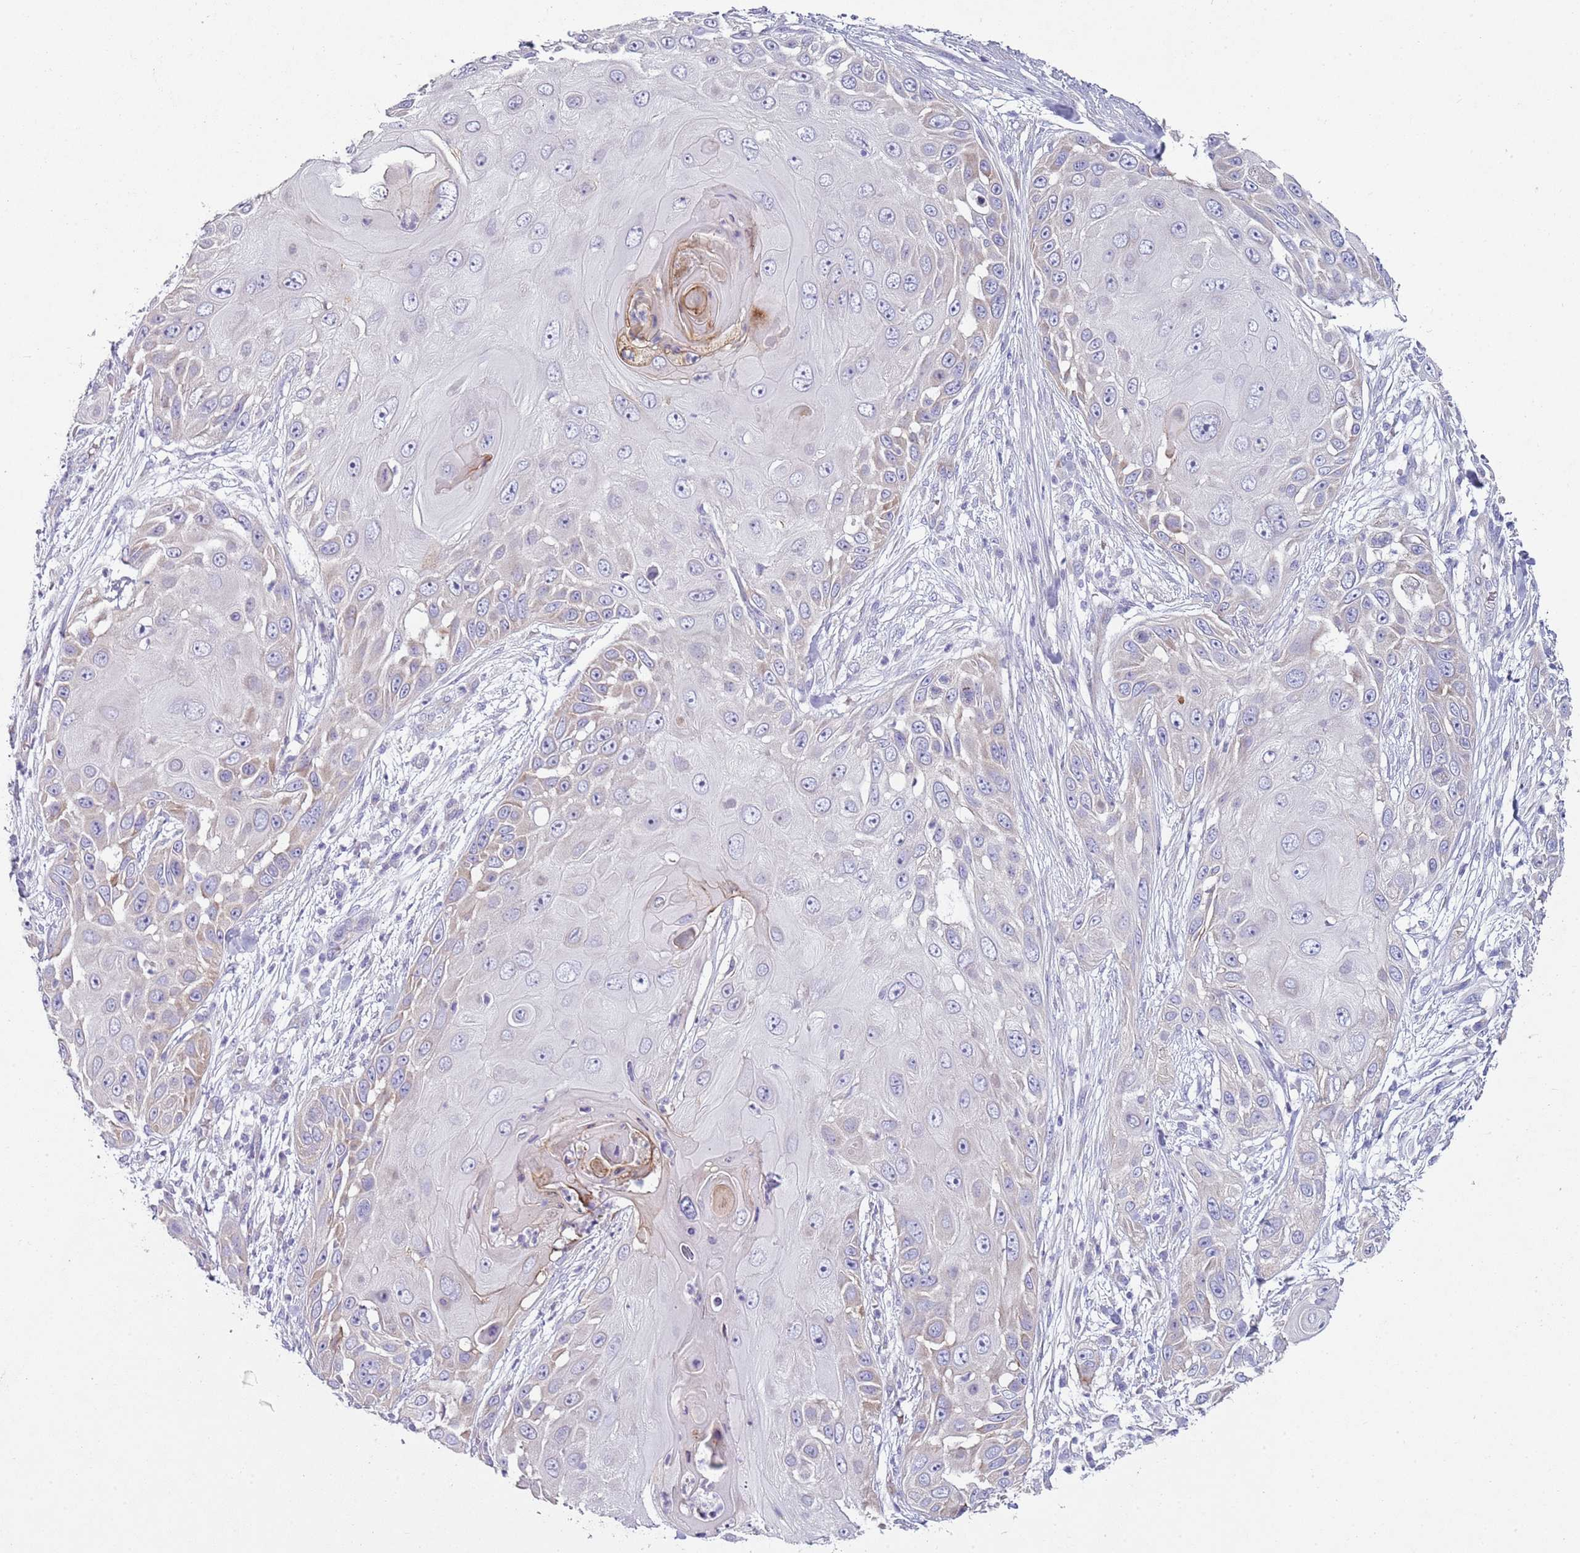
{"staining": {"intensity": "negative", "quantity": "none", "location": "none"}, "tissue": "skin cancer", "cell_type": "Tumor cells", "image_type": "cancer", "snomed": [{"axis": "morphology", "description": "Squamous cell carcinoma, NOS"}, {"axis": "topography", "description": "Skin"}], "caption": "Immunohistochemistry photomicrograph of neoplastic tissue: skin squamous cell carcinoma stained with DAB displays no significant protein staining in tumor cells.", "gene": "ZNF583", "patient": {"sex": "female", "age": 44}}